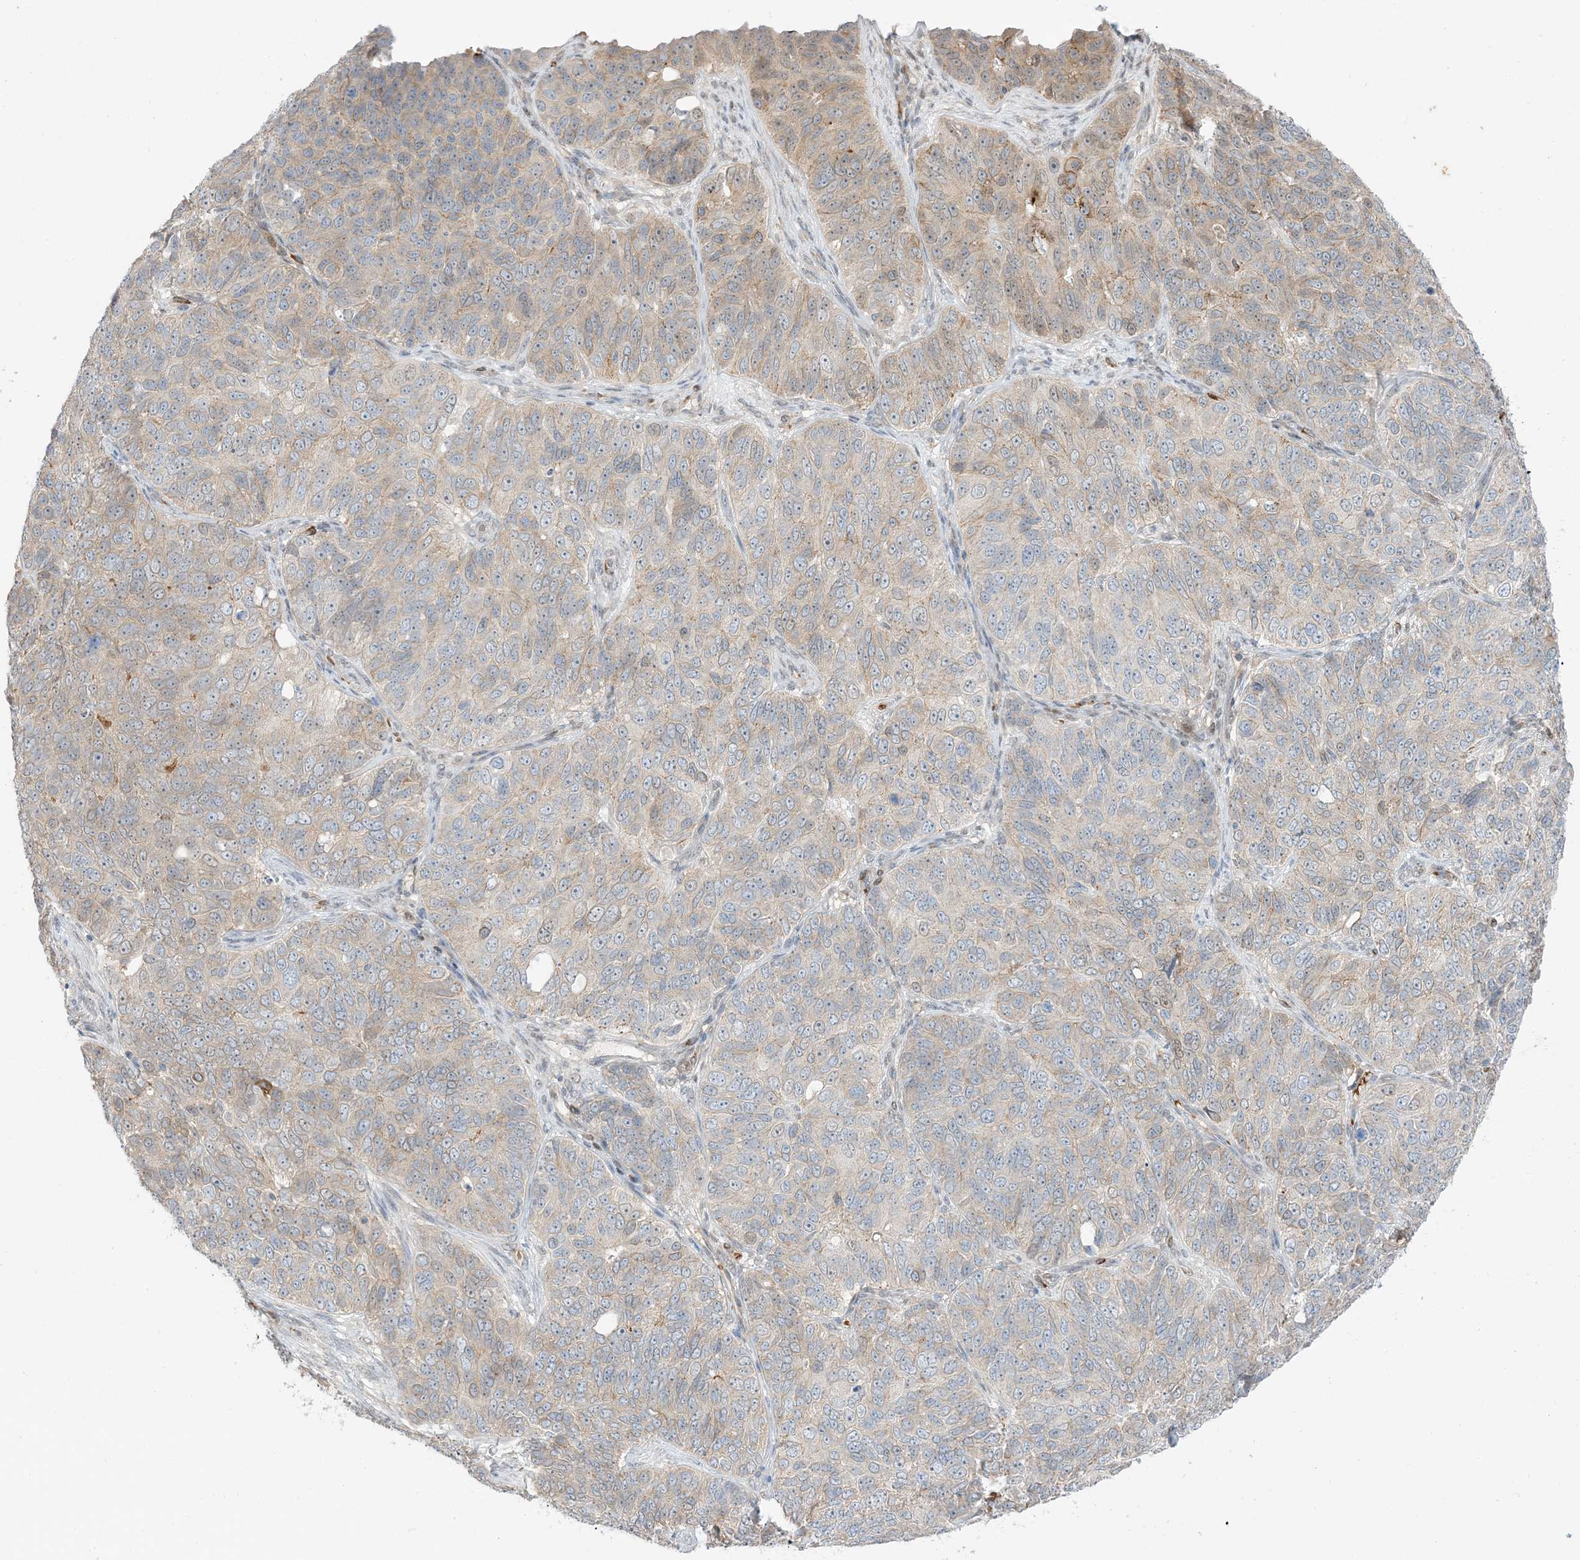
{"staining": {"intensity": "weak", "quantity": "<25%", "location": "cytoplasmic/membranous"}, "tissue": "ovarian cancer", "cell_type": "Tumor cells", "image_type": "cancer", "snomed": [{"axis": "morphology", "description": "Carcinoma, endometroid"}, {"axis": "topography", "description": "Ovary"}], "caption": "A high-resolution micrograph shows IHC staining of ovarian endometroid carcinoma, which shows no significant staining in tumor cells.", "gene": "RIN1", "patient": {"sex": "female", "age": 51}}